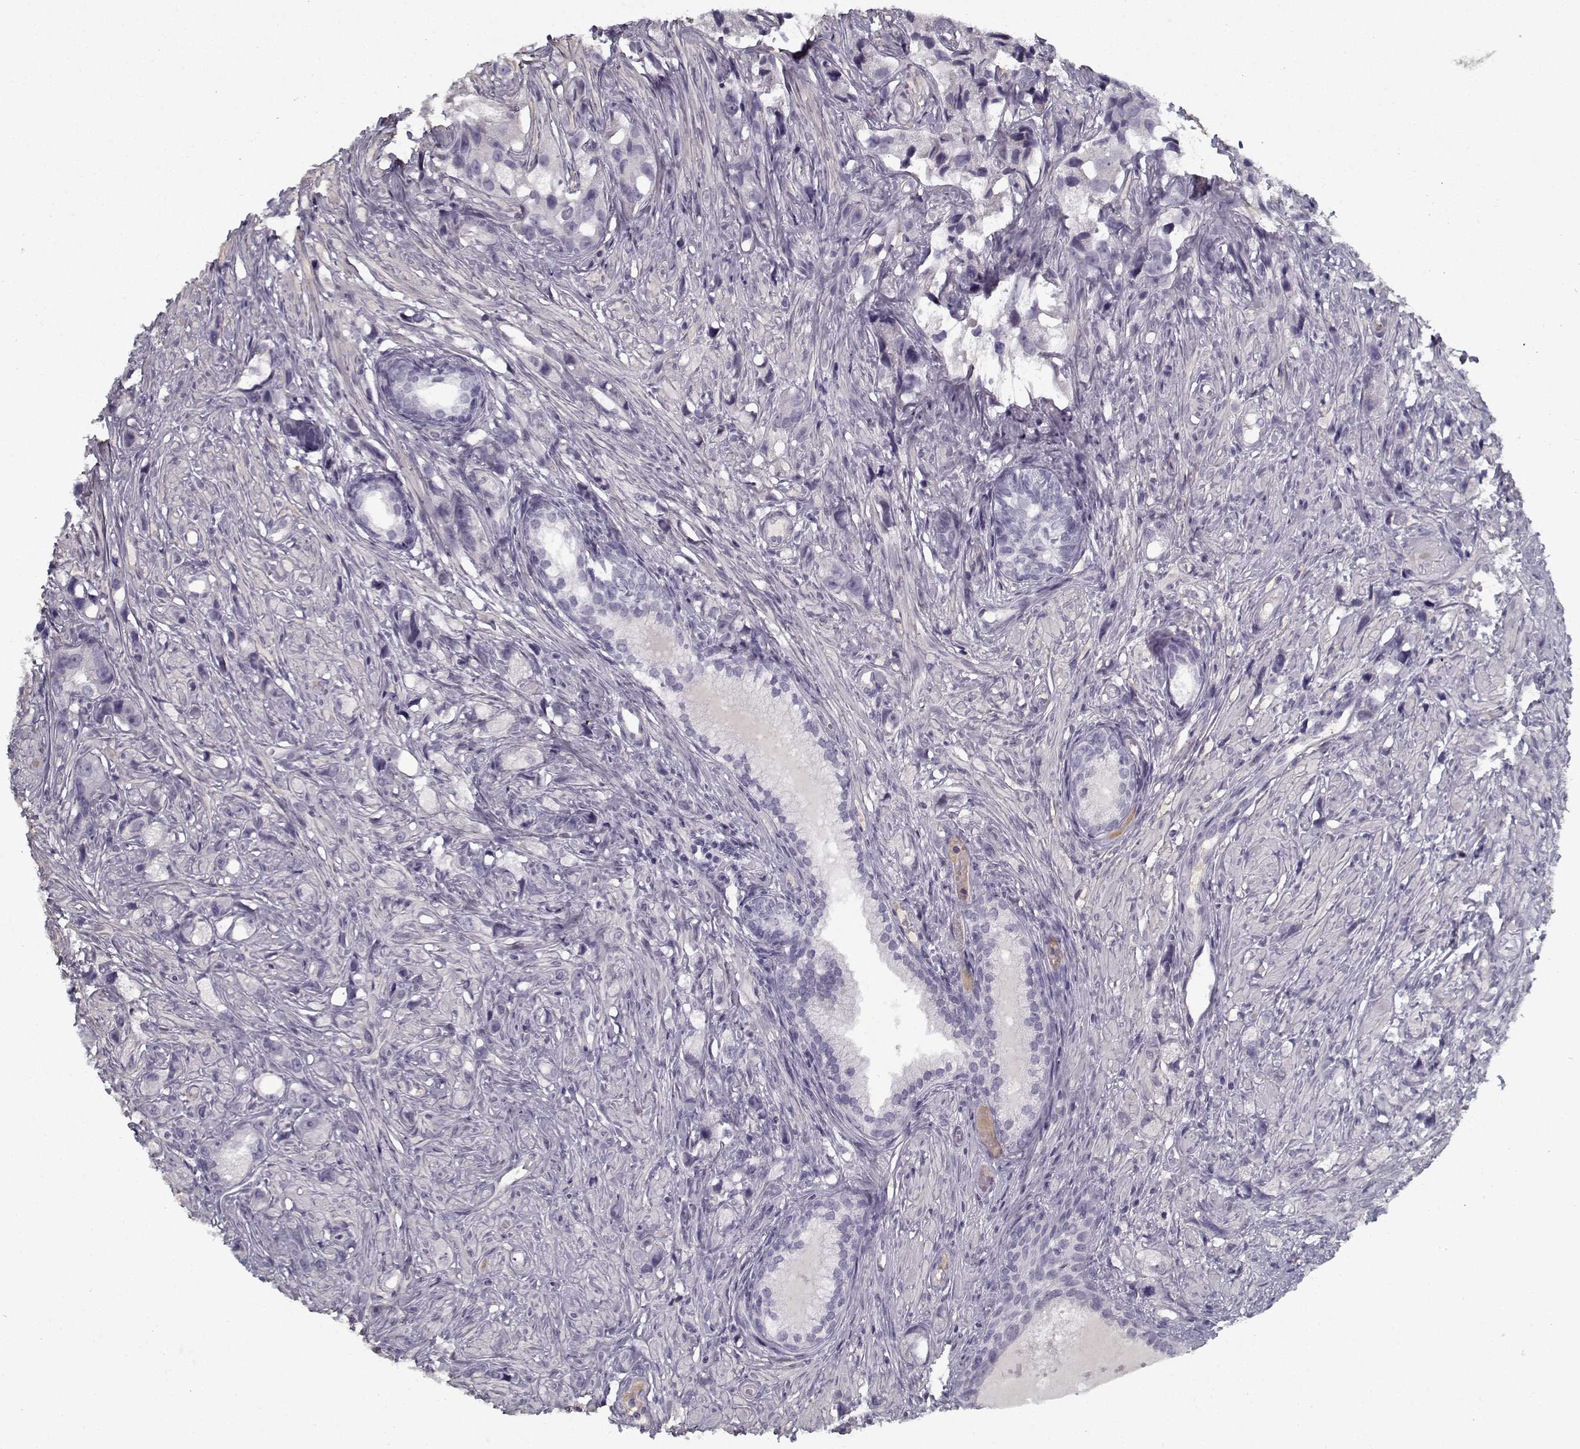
{"staining": {"intensity": "negative", "quantity": "none", "location": "none"}, "tissue": "prostate cancer", "cell_type": "Tumor cells", "image_type": "cancer", "snomed": [{"axis": "morphology", "description": "Adenocarcinoma, High grade"}, {"axis": "topography", "description": "Prostate"}], "caption": "The histopathology image displays no significant expression in tumor cells of prostate high-grade adenocarcinoma.", "gene": "SPACA9", "patient": {"sex": "male", "age": 75}}